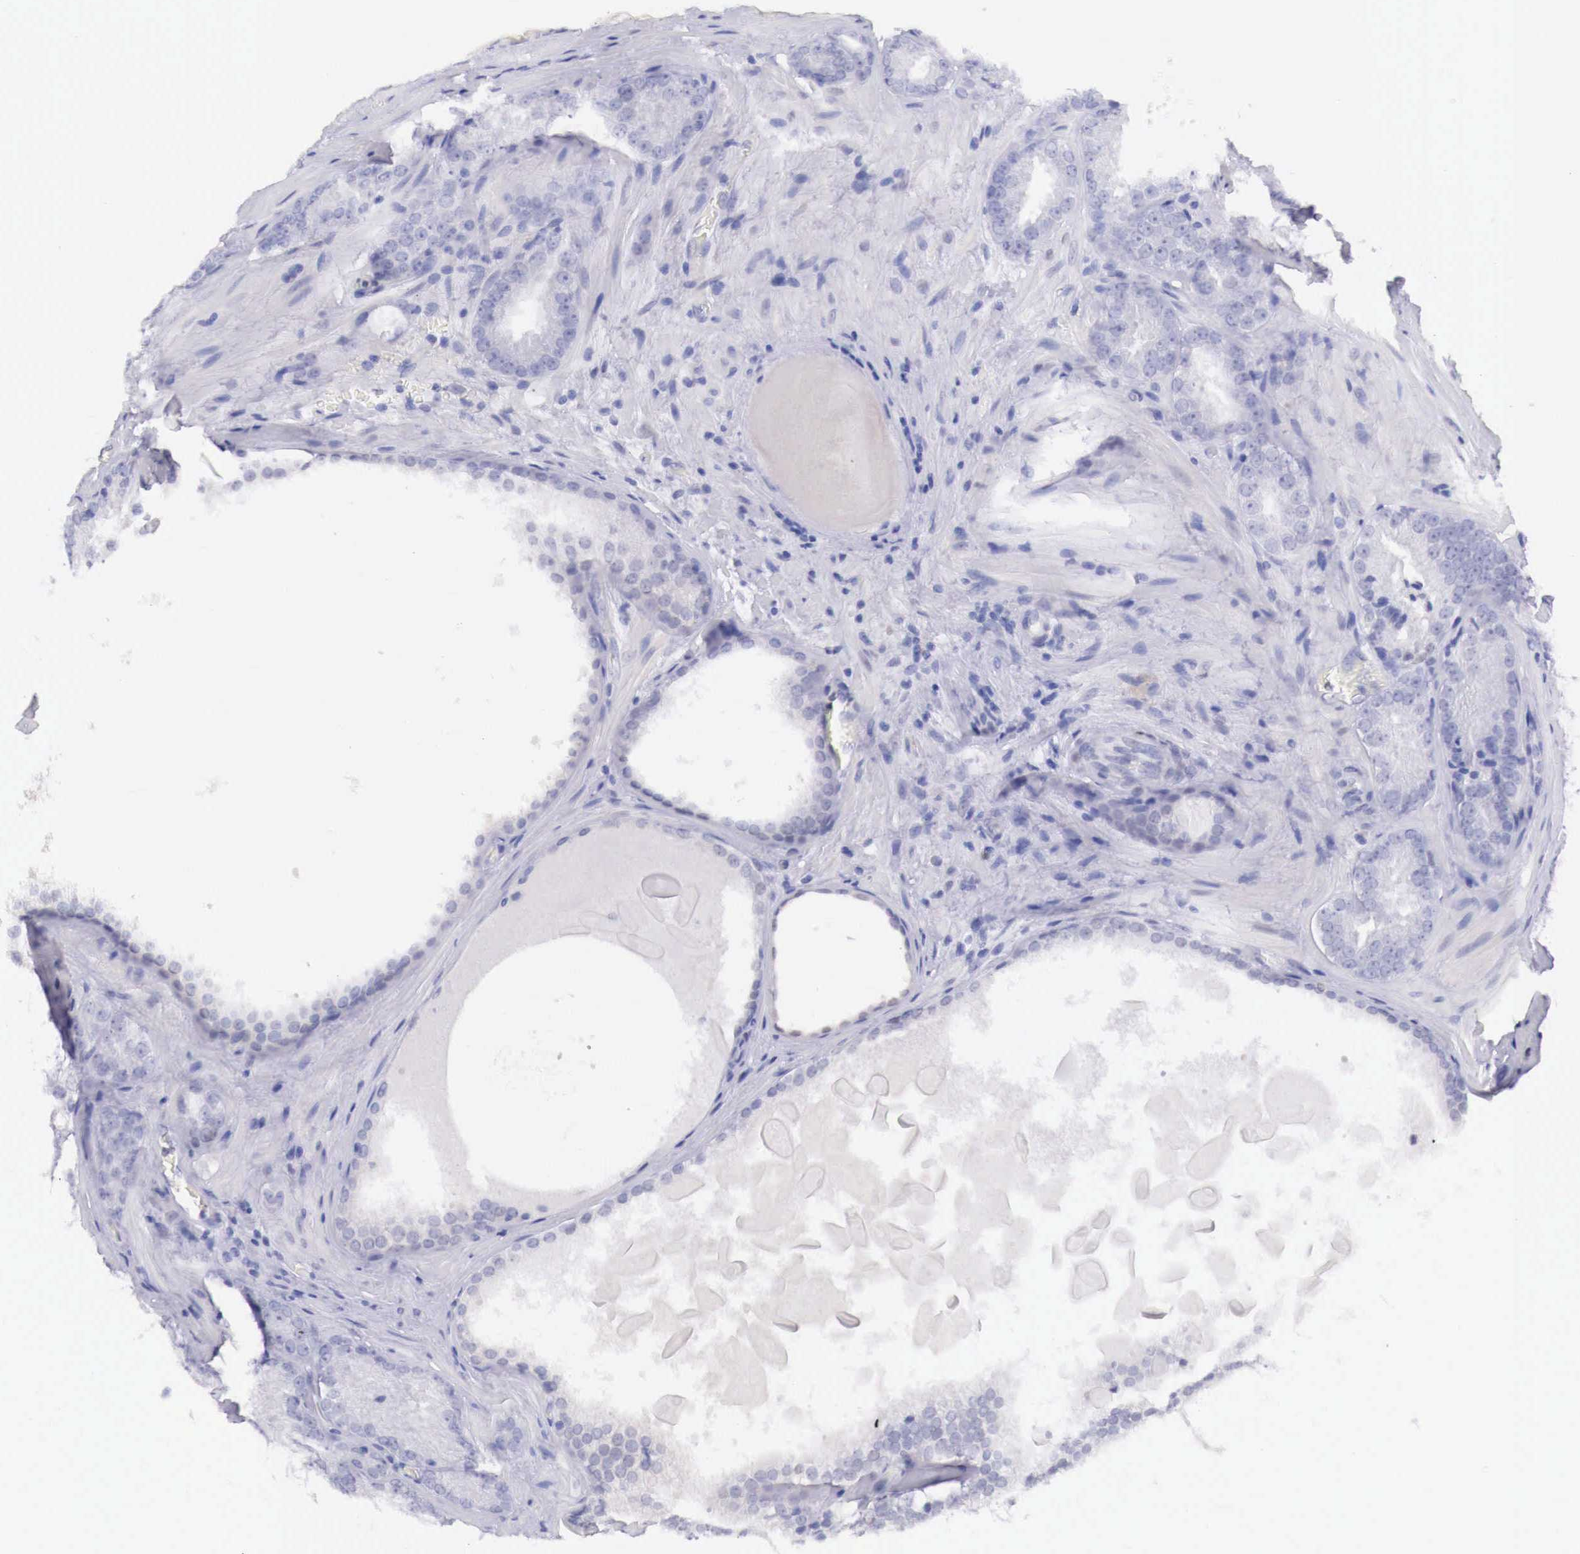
{"staining": {"intensity": "negative", "quantity": "none", "location": "none"}, "tissue": "prostate cancer", "cell_type": "Tumor cells", "image_type": "cancer", "snomed": [{"axis": "morphology", "description": "Adenocarcinoma, Medium grade"}, {"axis": "topography", "description": "Prostate"}], "caption": "Tumor cells show no significant staining in medium-grade adenocarcinoma (prostate). (Brightfield microscopy of DAB immunohistochemistry at high magnification).", "gene": "BCL6", "patient": {"sex": "male", "age": 60}}